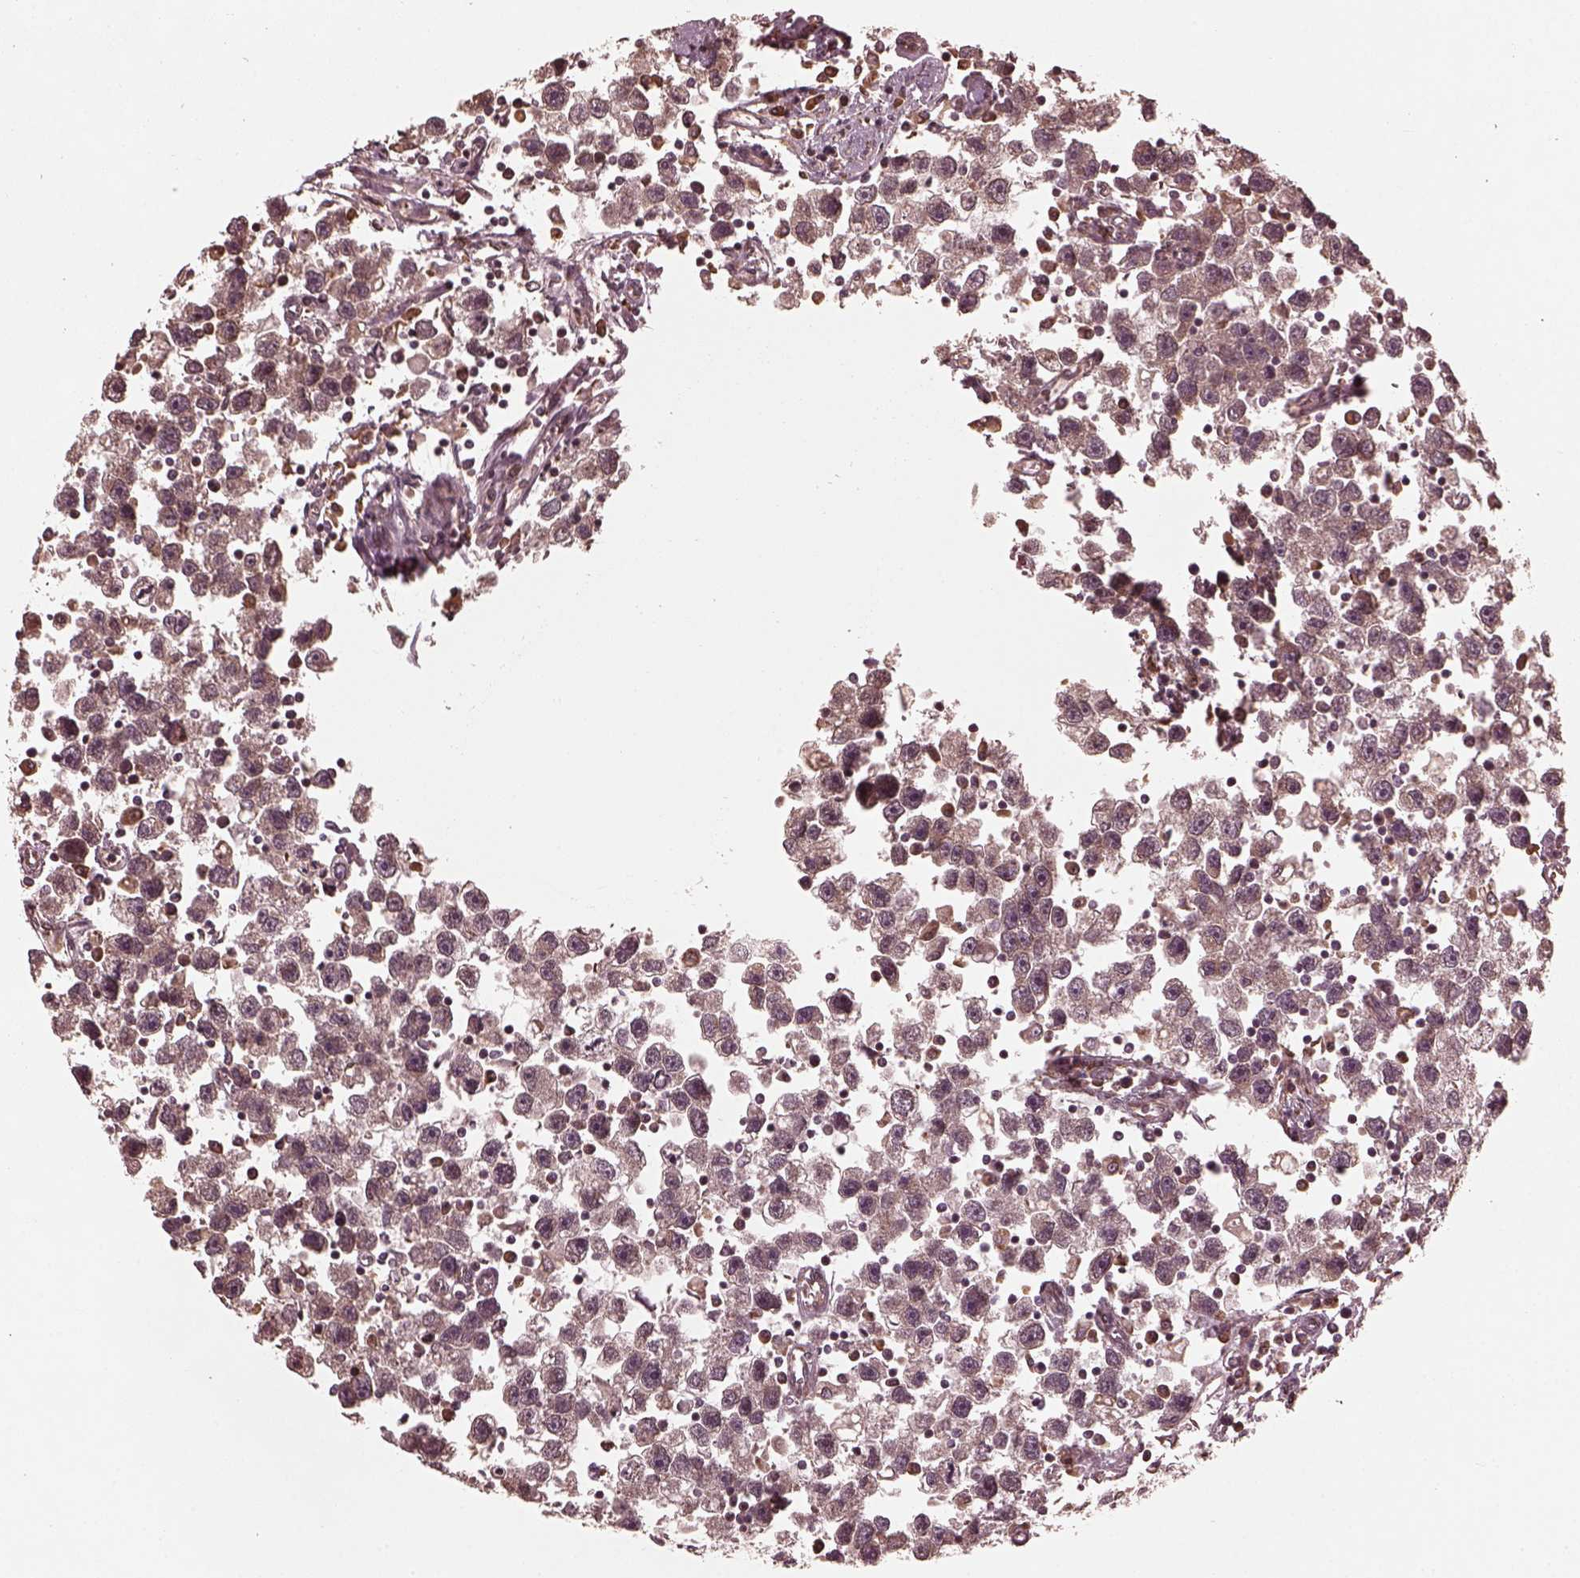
{"staining": {"intensity": "weak", "quantity": "25%-75%", "location": "cytoplasmic/membranous"}, "tissue": "testis cancer", "cell_type": "Tumor cells", "image_type": "cancer", "snomed": [{"axis": "morphology", "description": "Seminoma, NOS"}, {"axis": "topography", "description": "Testis"}], "caption": "High-power microscopy captured an immunohistochemistry (IHC) image of testis seminoma, revealing weak cytoplasmic/membranous expression in approximately 25%-75% of tumor cells.", "gene": "ZNF292", "patient": {"sex": "male", "age": 30}}